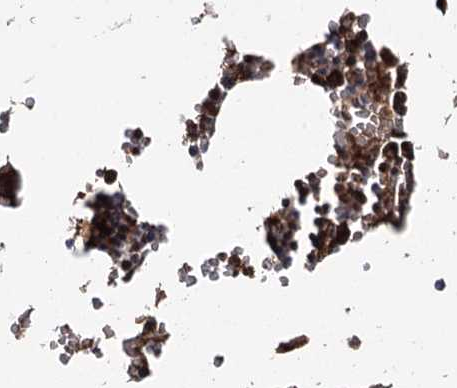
{"staining": {"intensity": "moderate", "quantity": ">75%", "location": "cytoplasmic/membranous,nuclear"}, "tissue": "bone marrow", "cell_type": "Hematopoietic cells", "image_type": "normal", "snomed": [{"axis": "morphology", "description": "Normal tissue, NOS"}, {"axis": "topography", "description": "Bone marrow"}], "caption": "The micrograph reveals staining of benign bone marrow, revealing moderate cytoplasmic/membranous,nuclear protein positivity (brown color) within hematopoietic cells.", "gene": "PKP4", "patient": {"sex": "male", "age": 70}}